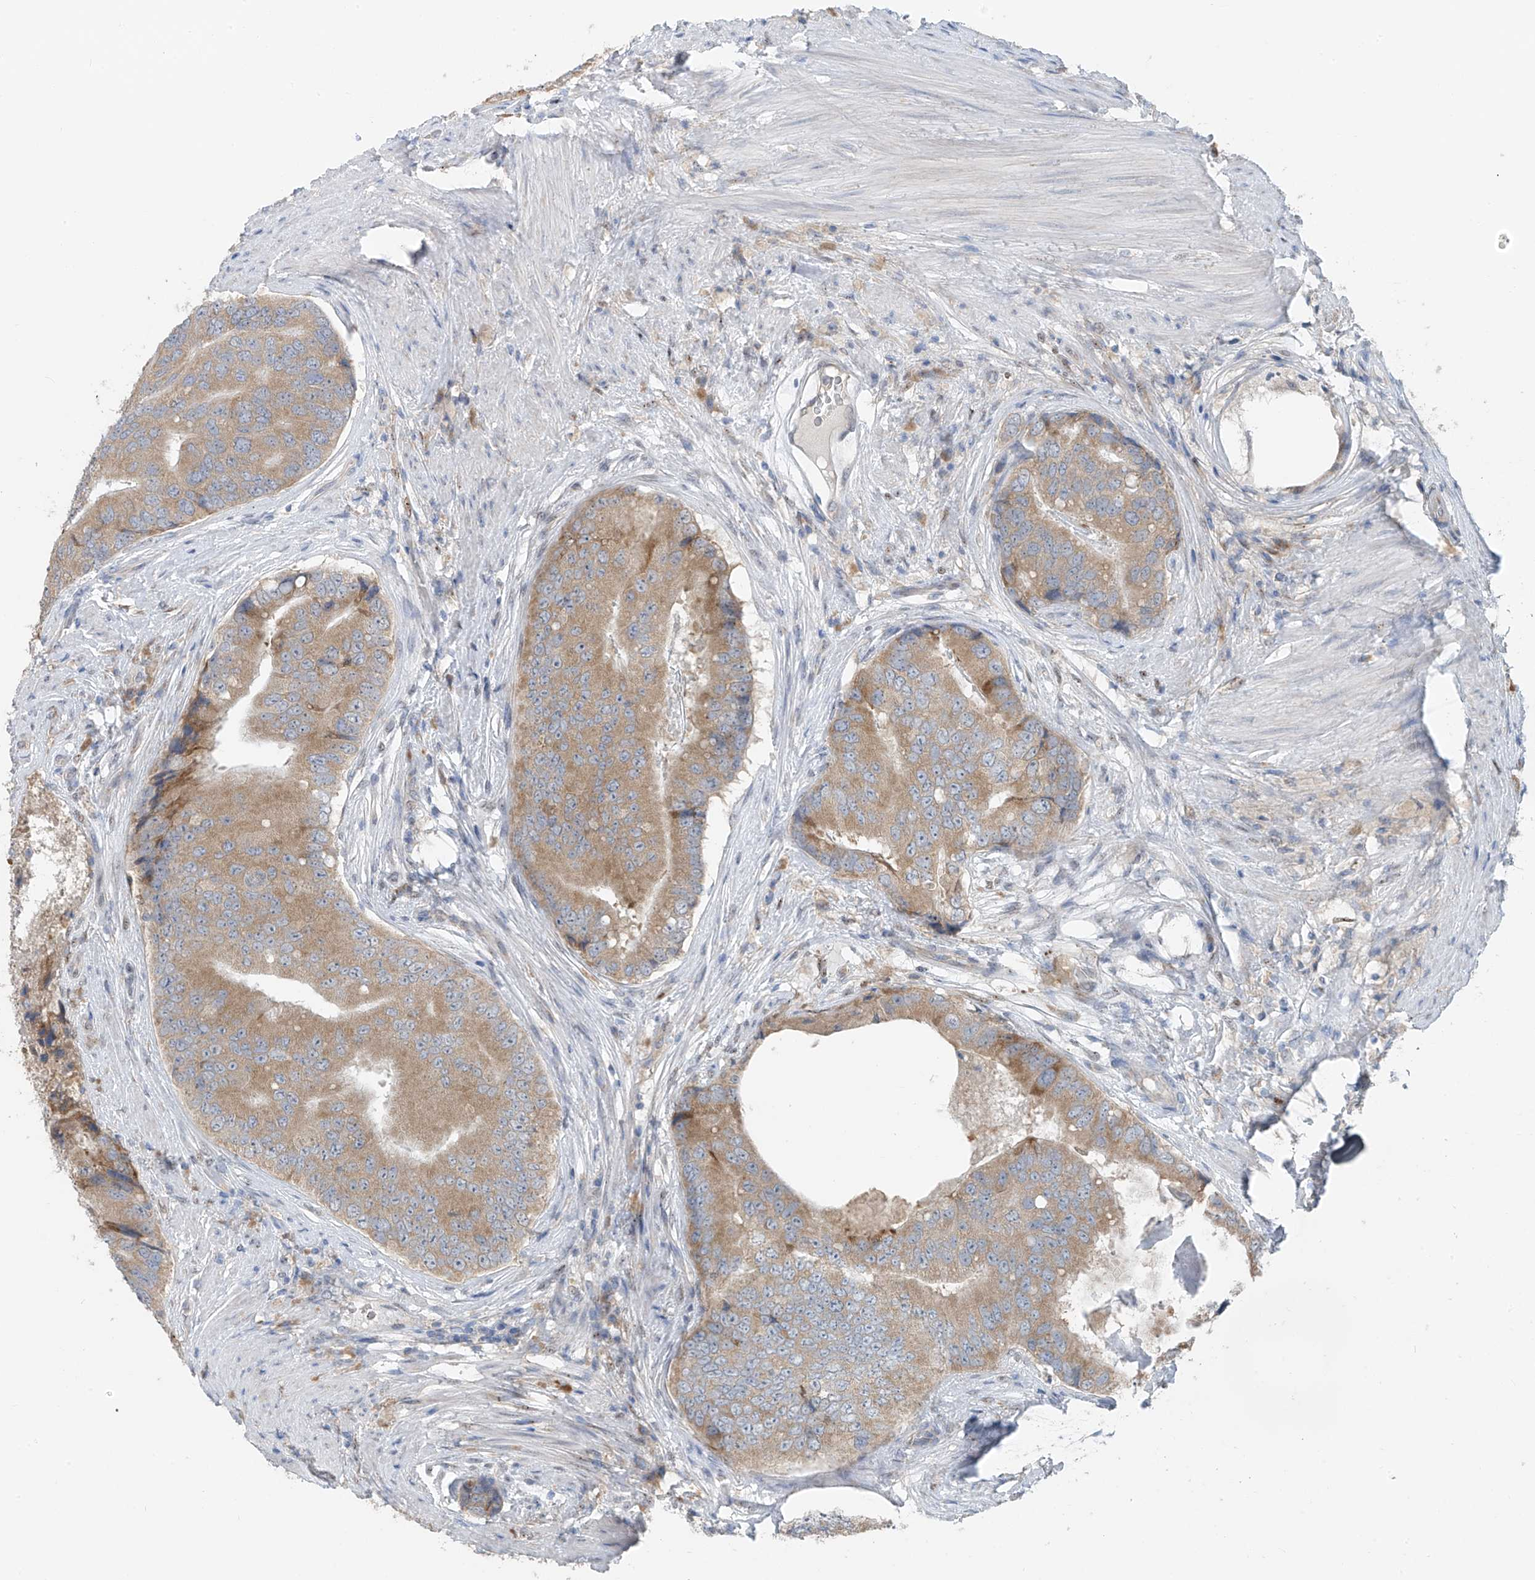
{"staining": {"intensity": "moderate", "quantity": ">75%", "location": "cytoplasmic/membranous"}, "tissue": "prostate cancer", "cell_type": "Tumor cells", "image_type": "cancer", "snomed": [{"axis": "morphology", "description": "Adenocarcinoma, High grade"}, {"axis": "topography", "description": "Prostate"}], "caption": "An IHC image of neoplastic tissue is shown. Protein staining in brown labels moderate cytoplasmic/membranous positivity in prostate cancer (high-grade adenocarcinoma) within tumor cells.", "gene": "RPL4", "patient": {"sex": "male", "age": 70}}